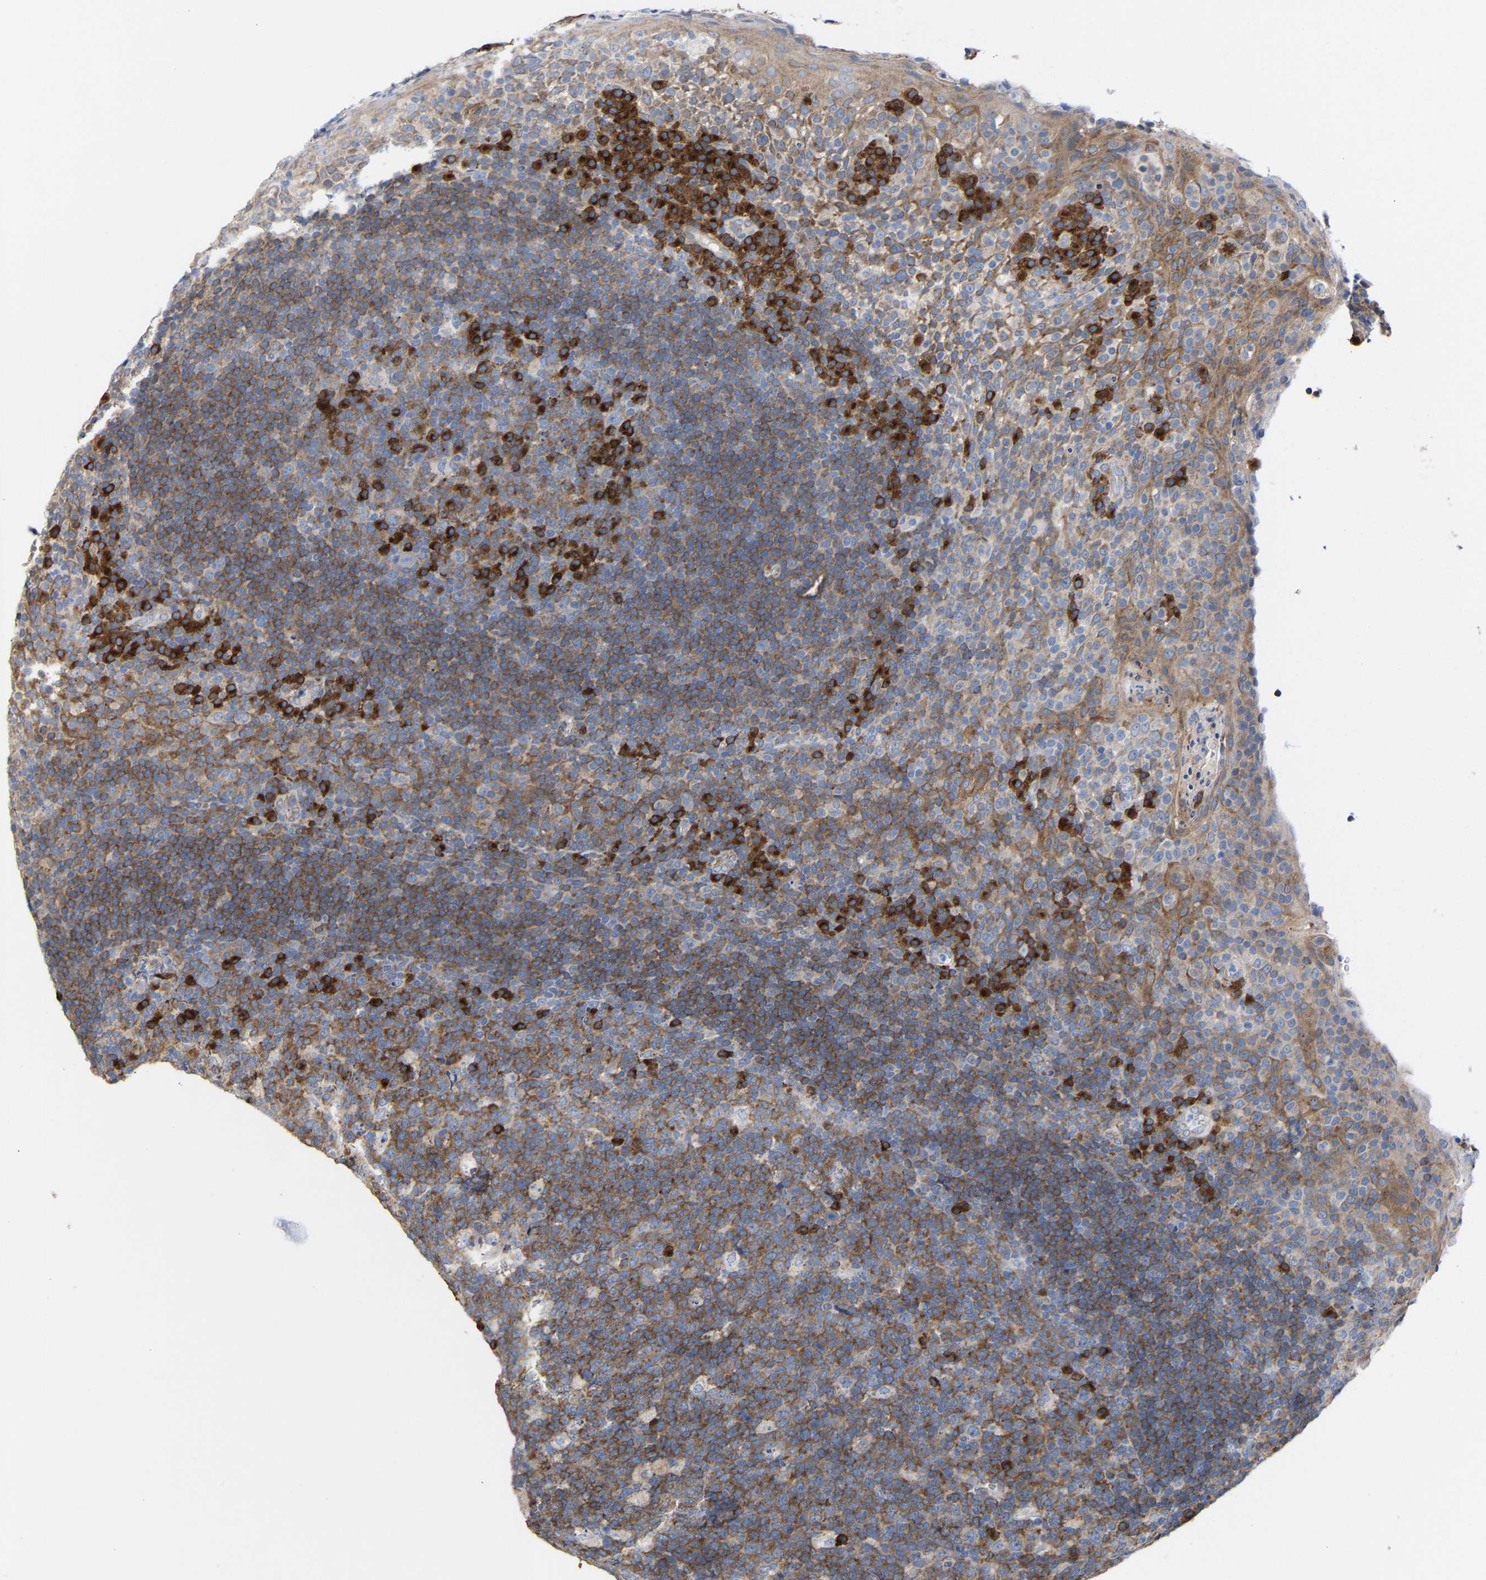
{"staining": {"intensity": "strong", "quantity": "25%-75%", "location": "cytoplasmic/membranous"}, "tissue": "tonsil", "cell_type": "Germinal center cells", "image_type": "normal", "snomed": [{"axis": "morphology", "description": "Normal tissue, NOS"}, {"axis": "topography", "description": "Tonsil"}], "caption": "Immunohistochemistry (IHC) (DAB (3,3'-diaminobenzidine)) staining of unremarkable tonsil displays strong cytoplasmic/membranous protein positivity in approximately 25%-75% of germinal center cells.", "gene": "PPP1R15A", "patient": {"sex": "male", "age": 17}}